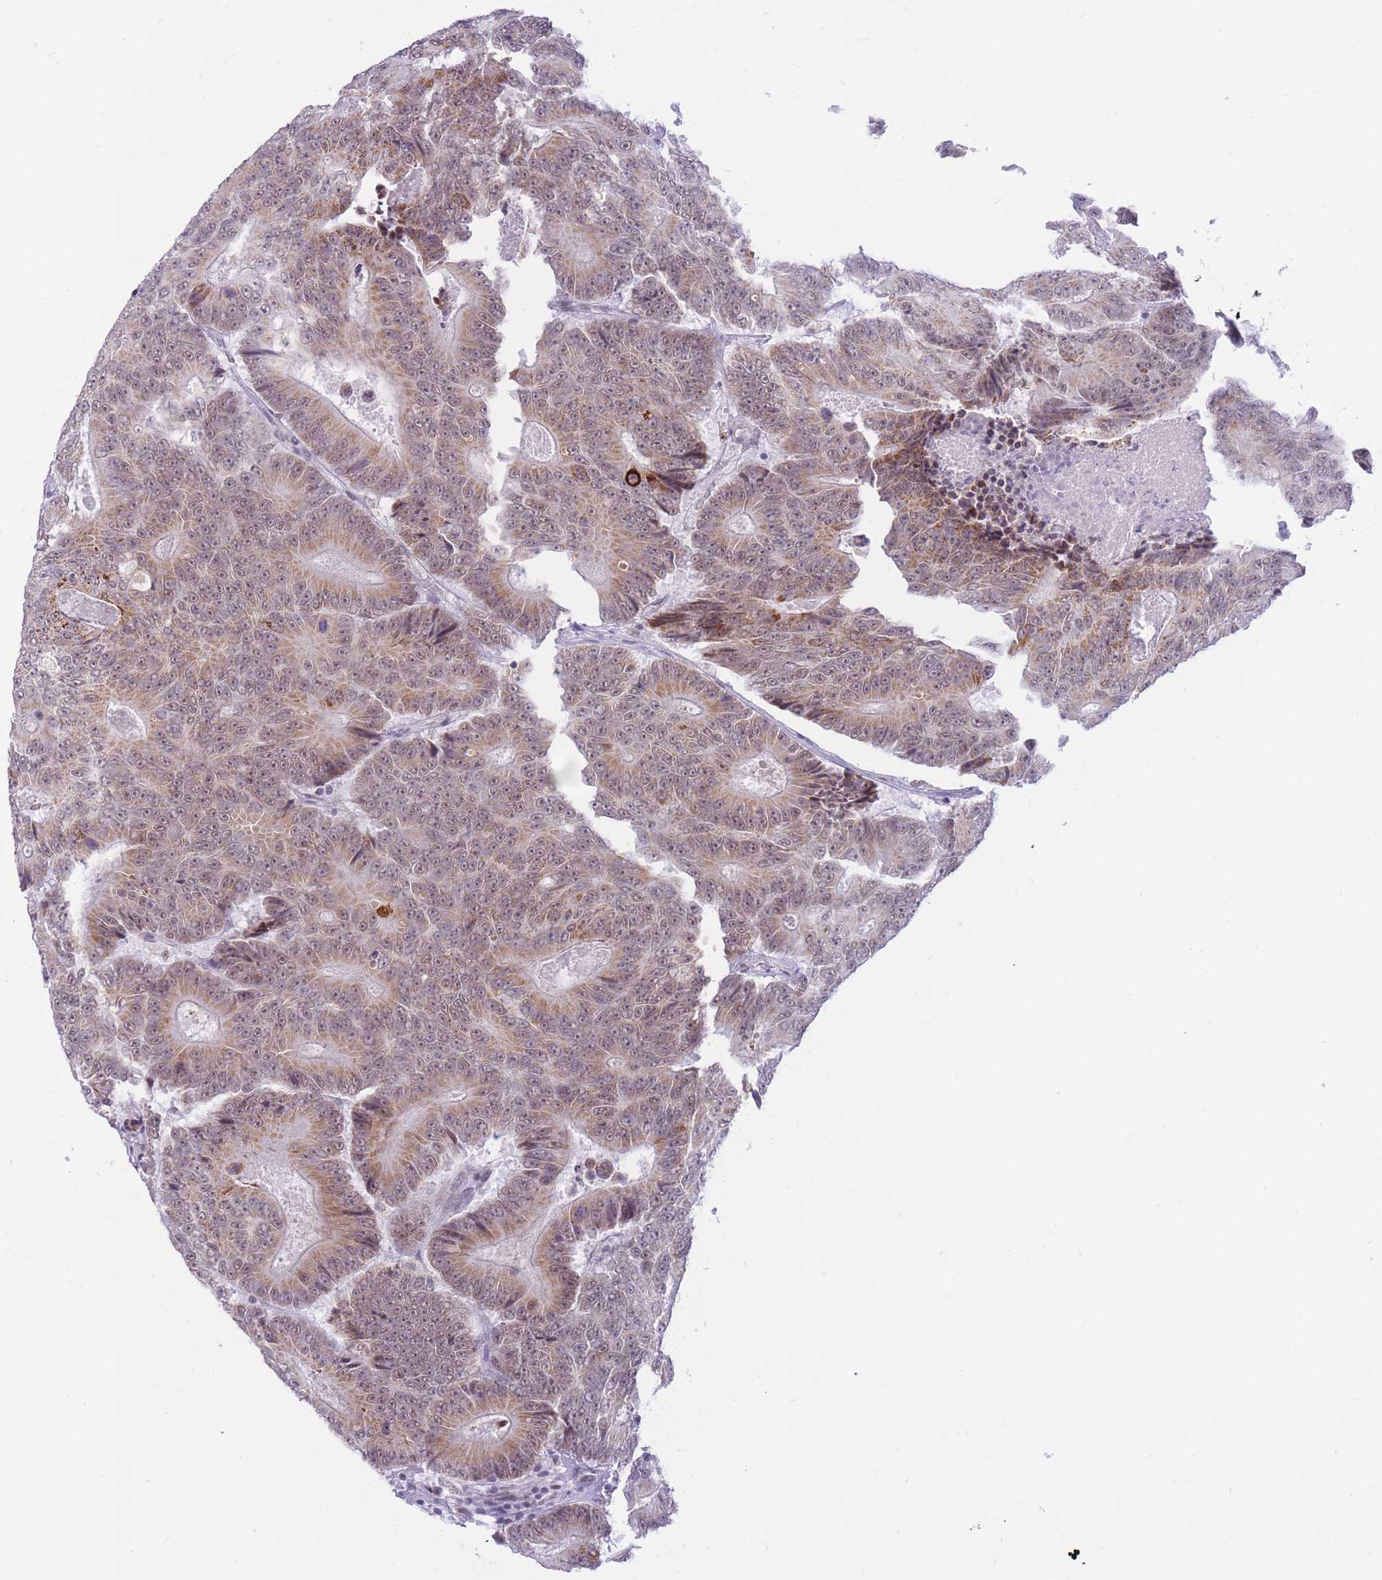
{"staining": {"intensity": "moderate", "quantity": ">75%", "location": "cytoplasmic/membranous,nuclear"}, "tissue": "colorectal cancer", "cell_type": "Tumor cells", "image_type": "cancer", "snomed": [{"axis": "morphology", "description": "Adenocarcinoma, NOS"}, {"axis": "topography", "description": "Colon"}], "caption": "Adenocarcinoma (colorectal) stained with a brown dye shows moderate cytoplasmic/membranous and nuclear positive expression in approximately >75% of tumor cells.", "gene": "CYP2B6", "patient": {"sex": "male", "age": 83}}